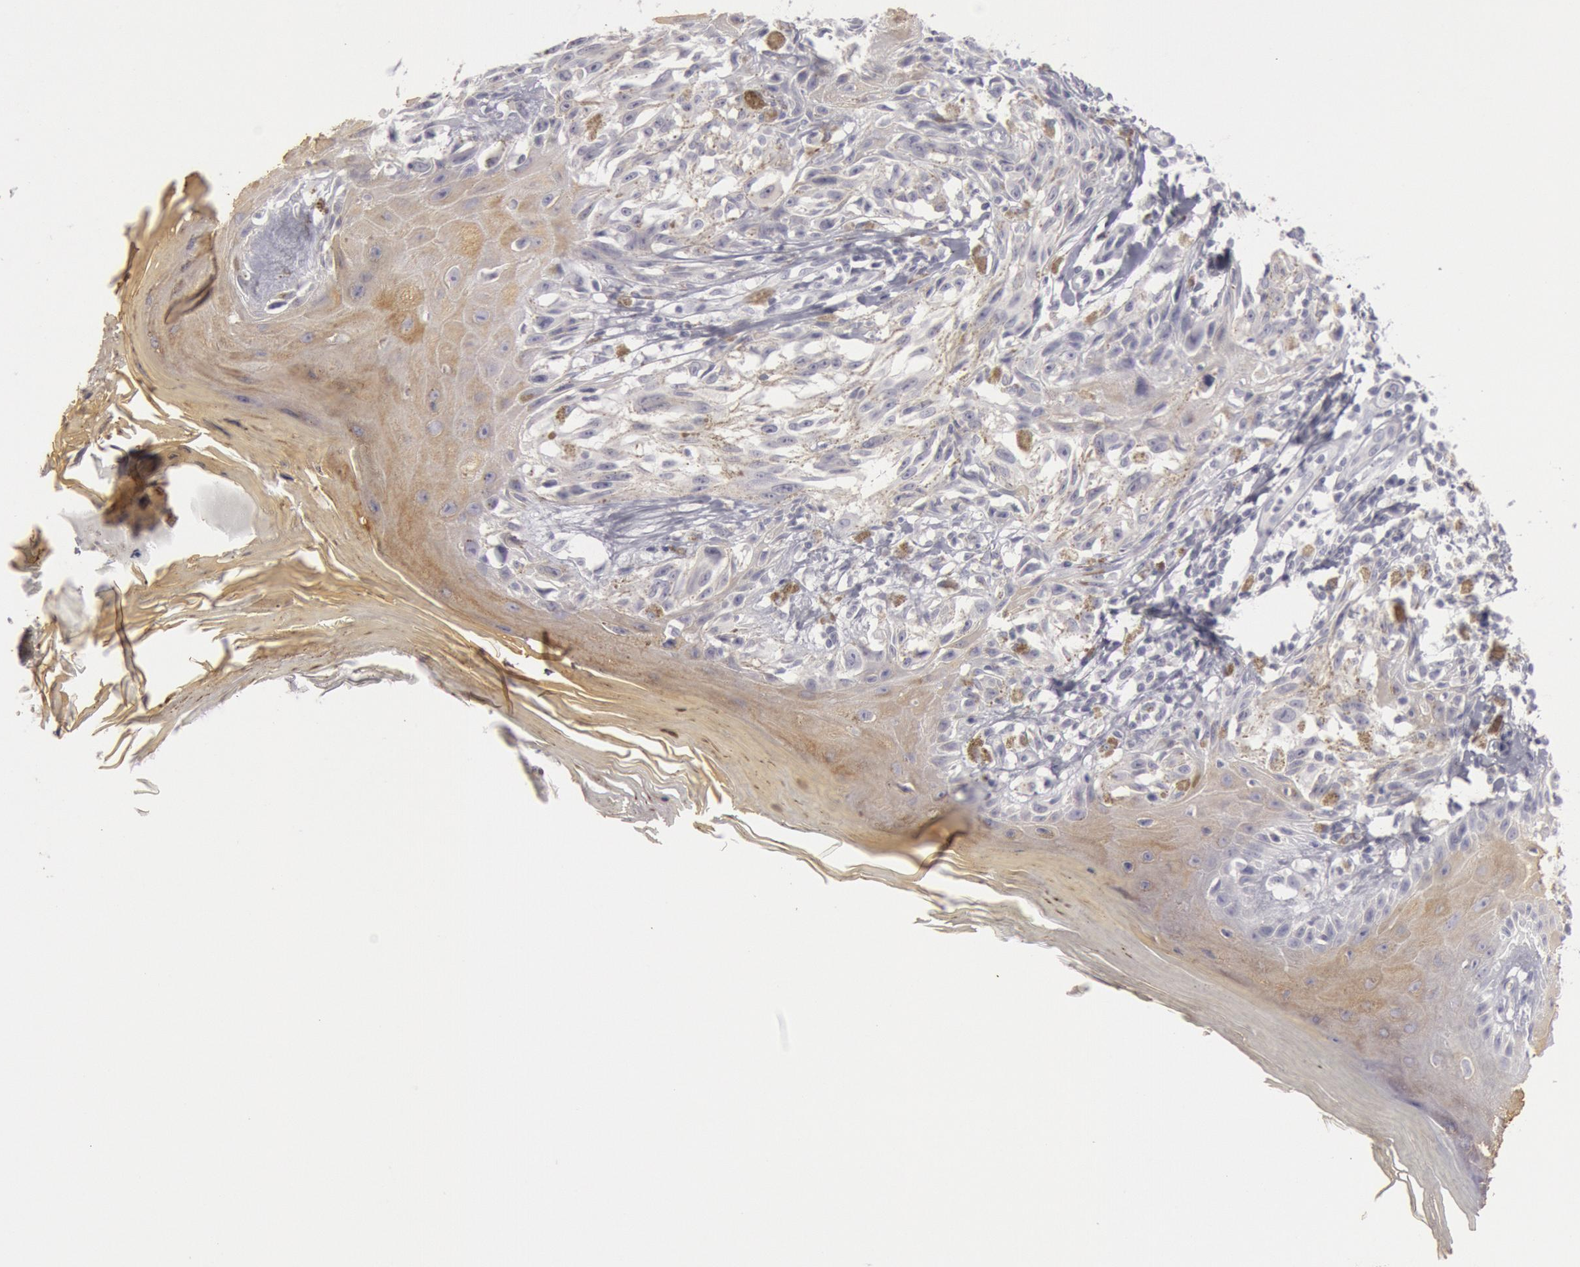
{"staining": {"intensity": "negative", "quantity": "none", "location": "none"}, "tissue": "melanoma", "cell_type": "Tumor cells", "image_type": "cancer", "snomed": [{"axis": "morphology", "description": "Malignant melanoma, NOS"}, {"axis": "topography", "description": "Skin"}], "caption": "High power microscopy image of an immunohistochemistry (IHC) micrograph of malignant melanoma, revealing no significant expression in tumor cells.", "gene": "KRT16", "patient": {"sex": "male", "age": 49}}